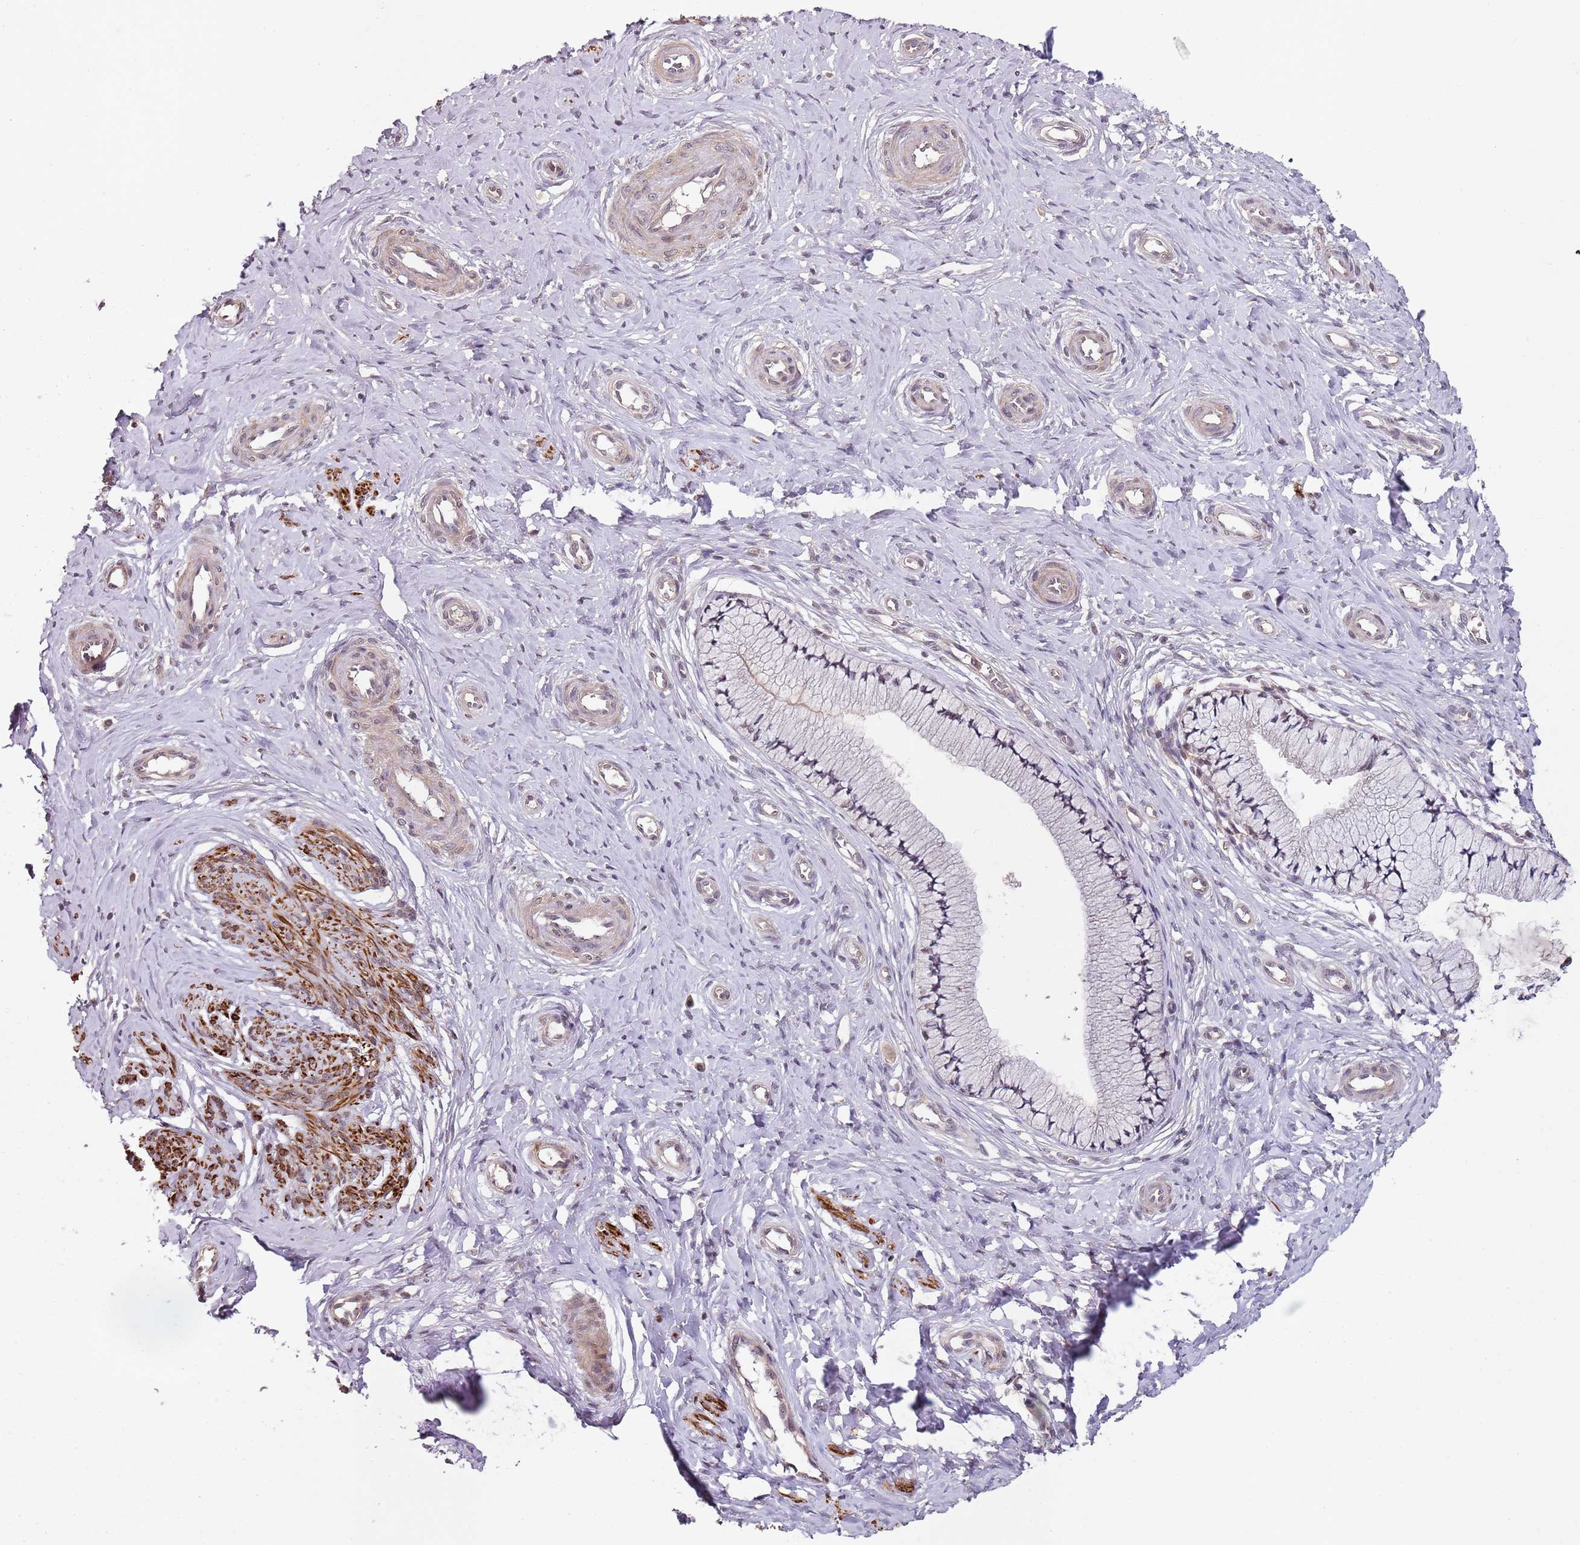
{"staining": {"intensity": "moderate", "quantity": "25%-75%", "location": "cytoplasmic/membranous,nuclear"}, "tissue": "cervix", "cell_type": "Glandular cells", "image_type": "normal", "snomed": [{"axis": "morphology", "description": "Normal tissue, NOS"}, {"axis": "topography", "description": "Cervix"}], "caption": "The image shows a brown stain indicating the presence of a protein in the cytoplasmic/membranous,nuclear of glandular cells in cervix.", "gene": "LIN37", "patient": {"sex": "female", "age": 36}}